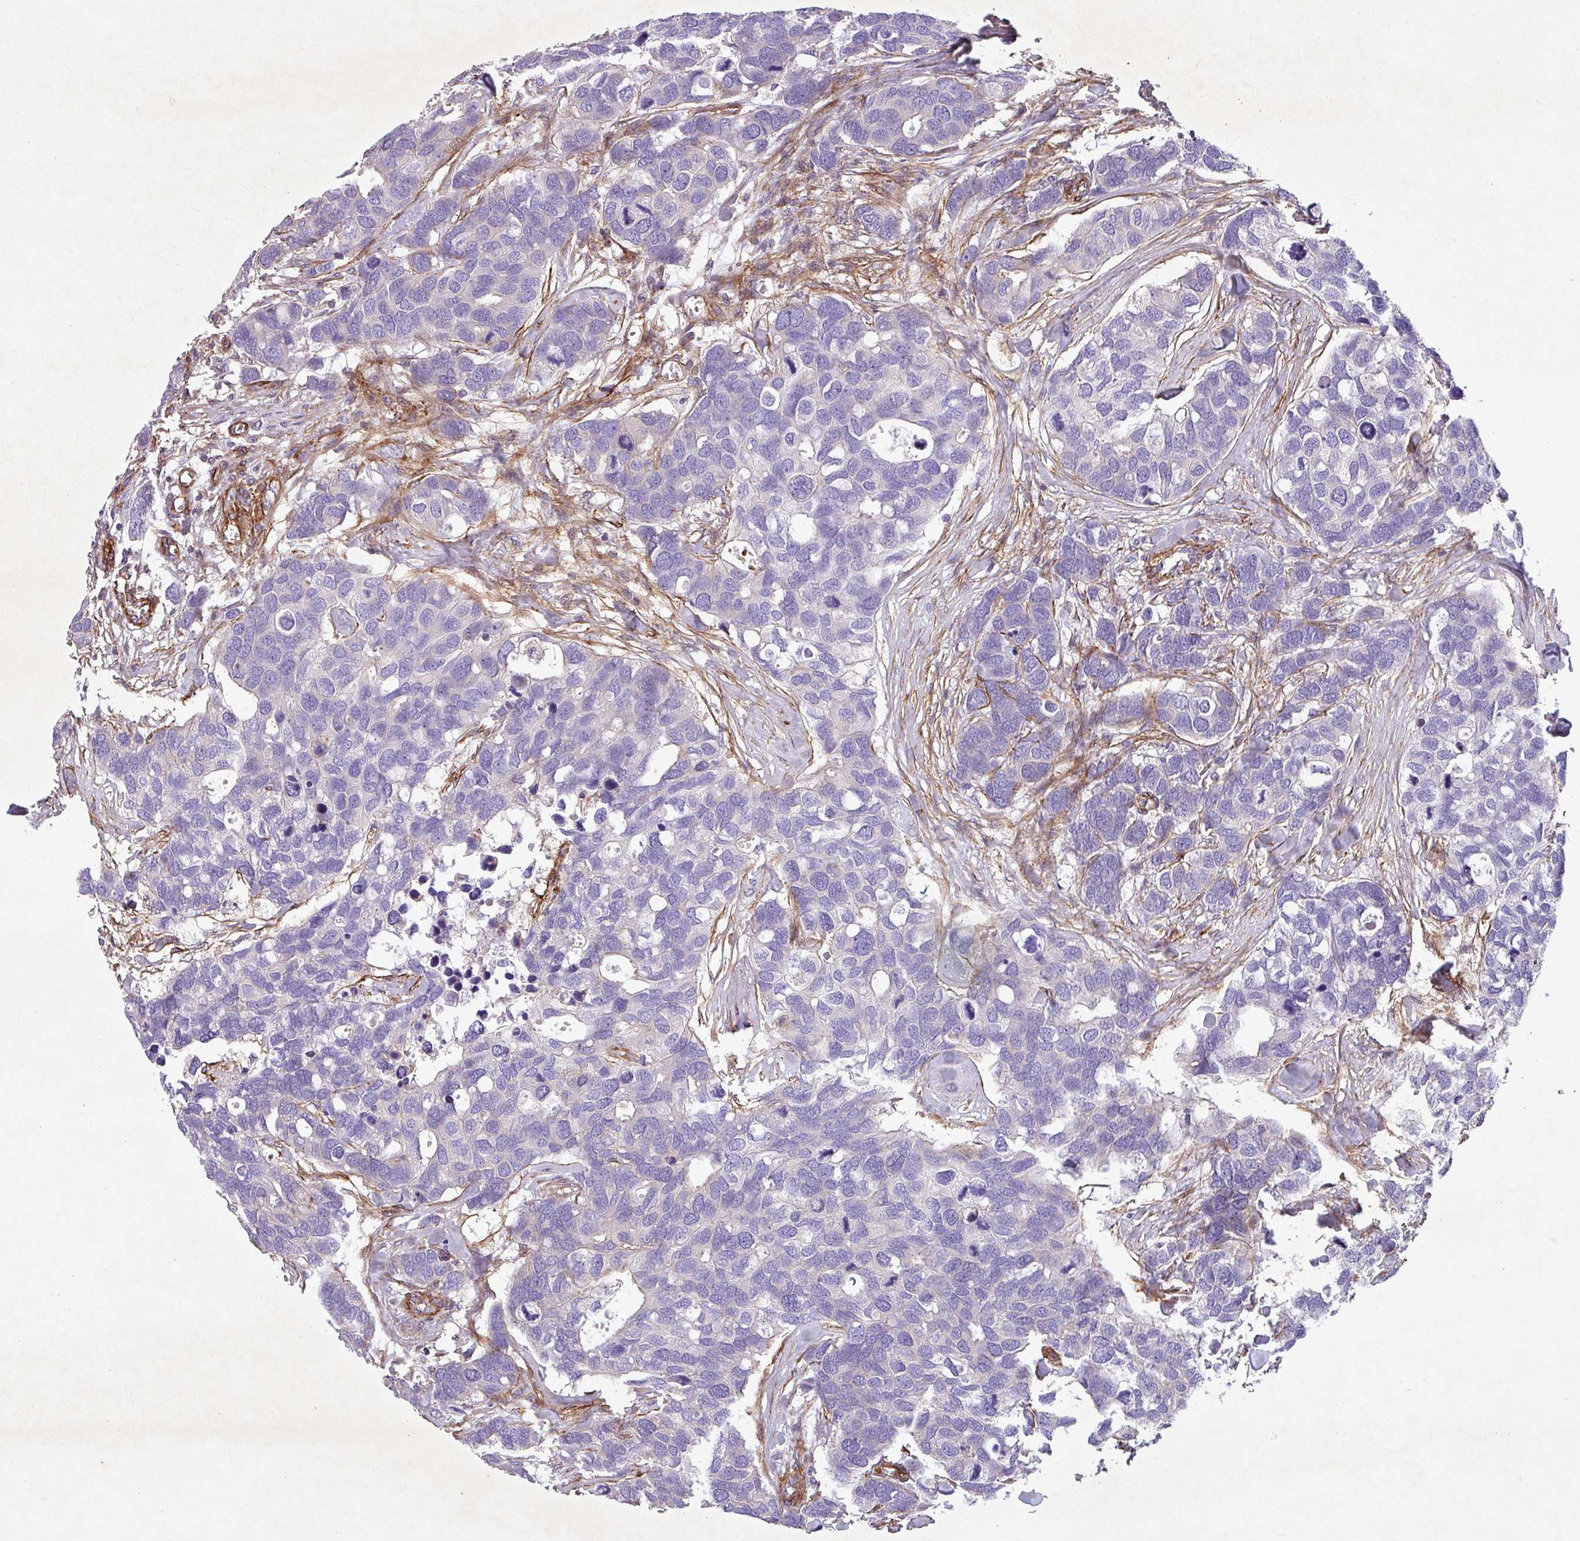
{"staining": {"intensity": "negative", "quantity": "none", "location": "none"}, "tissue": "breast cancer", "cell_type": "Tumor cells", "image_type": "cancer", "snomed": [{"axis": "morphology", "description": "Duct carcinoma"}, {"axis": "topography", "description": "Breast"}], "caption": "Tumor cells show no significant positivity in breast intraductal carcinoma.", "gene": "ATP2C2", "patient": {"sex": "female", "age": 83}}